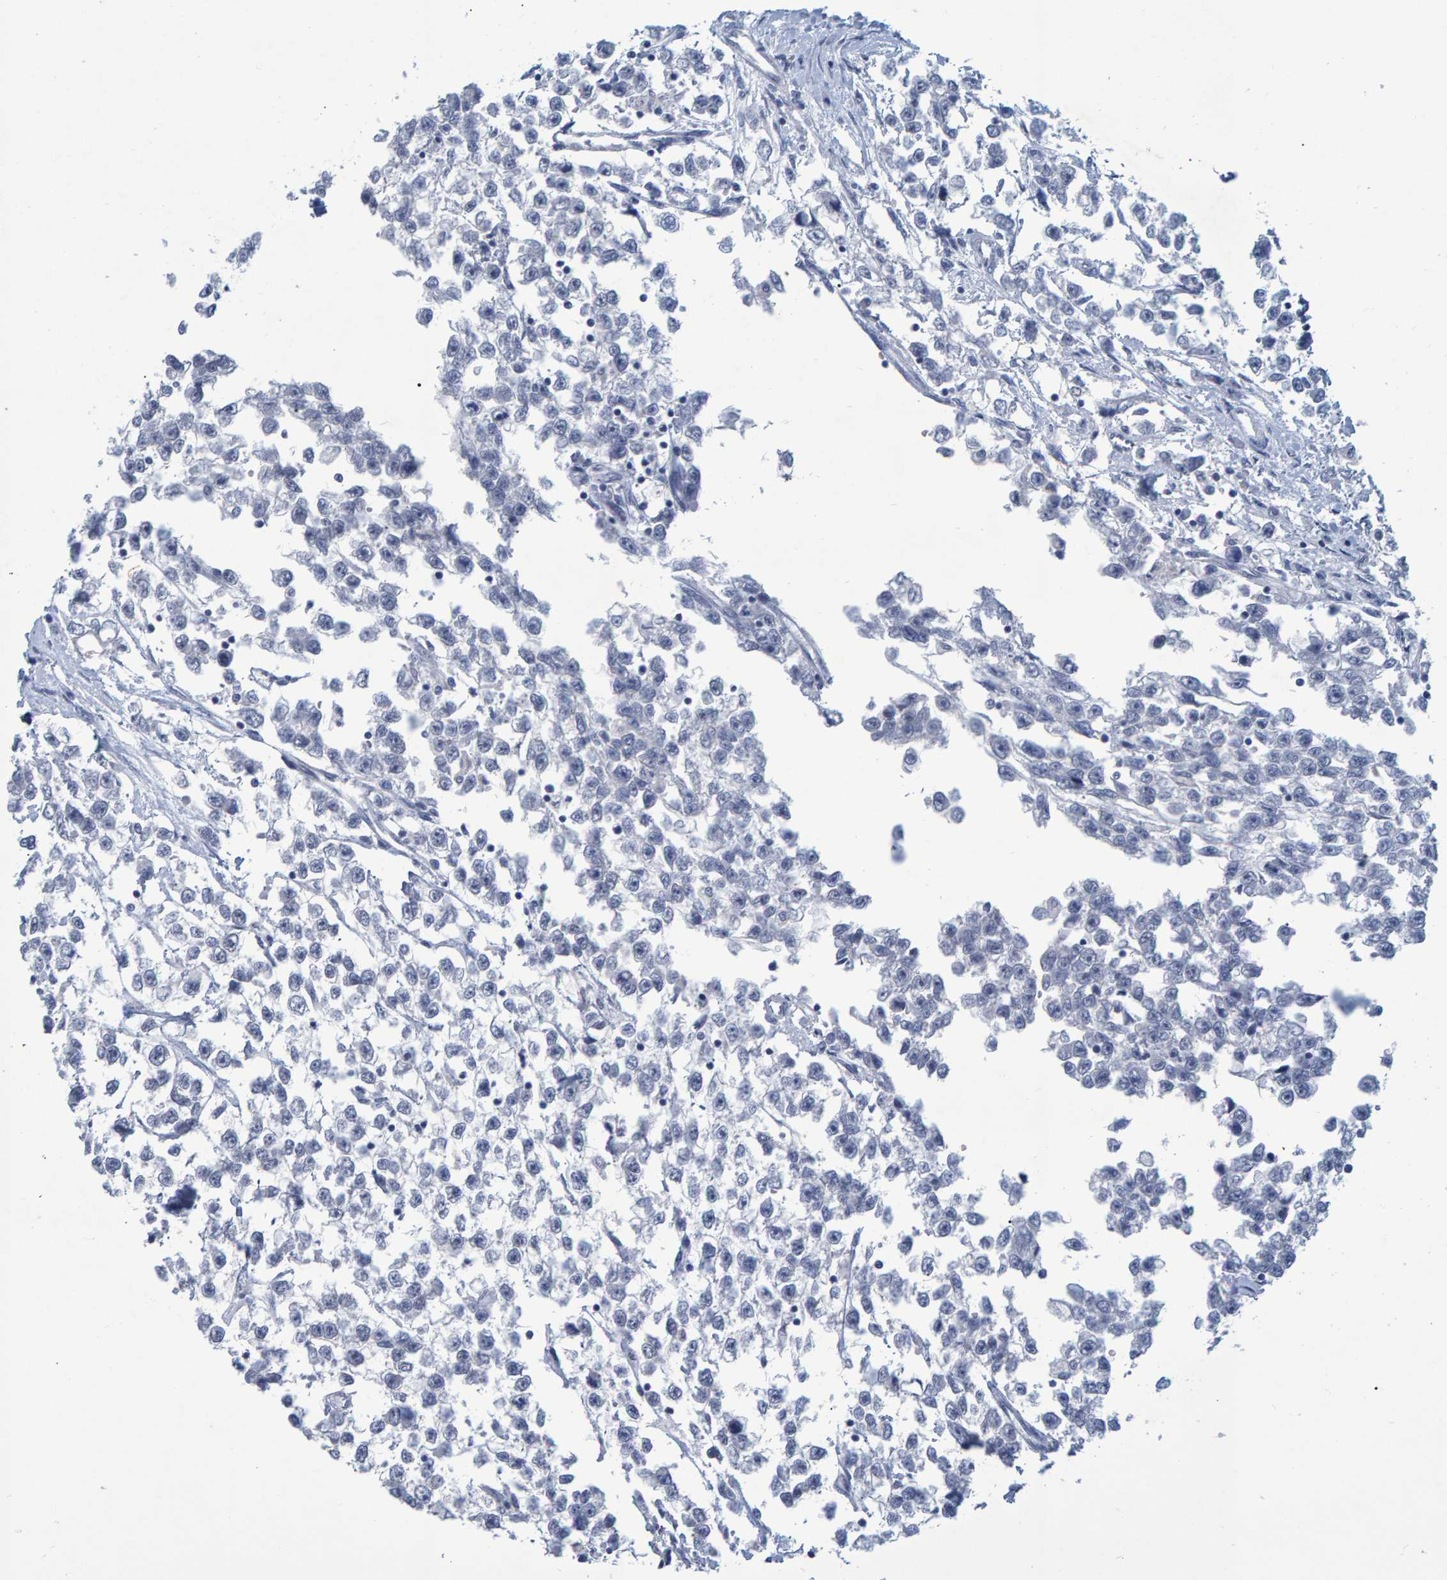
{"staining": {"intensity": "negative", "quantity": "none", "location": "none"}, "tissue": "testis cancer", "cell_type": "Tumor cells", "image_type": "cancer", "snomed": [{"axis": "morphology", "description": "Seminoma, NOS"}, {"axis": "morphology", "description": "Carcinoma, Embryonal, NOS"}, {"axis": "topography", "description": "Testis"}], "caption": "Immunohistochemistry image of testis cancer stained for a protein (brown), which shows no expression in tumor cells. (DAB (3,3'-diaminobenzidine) immunohistochemistry (IHC) visualized using brightfield microscopy, high magnification).", "gene": "QKI", "patient": {"sex": "male", "age": 51}}